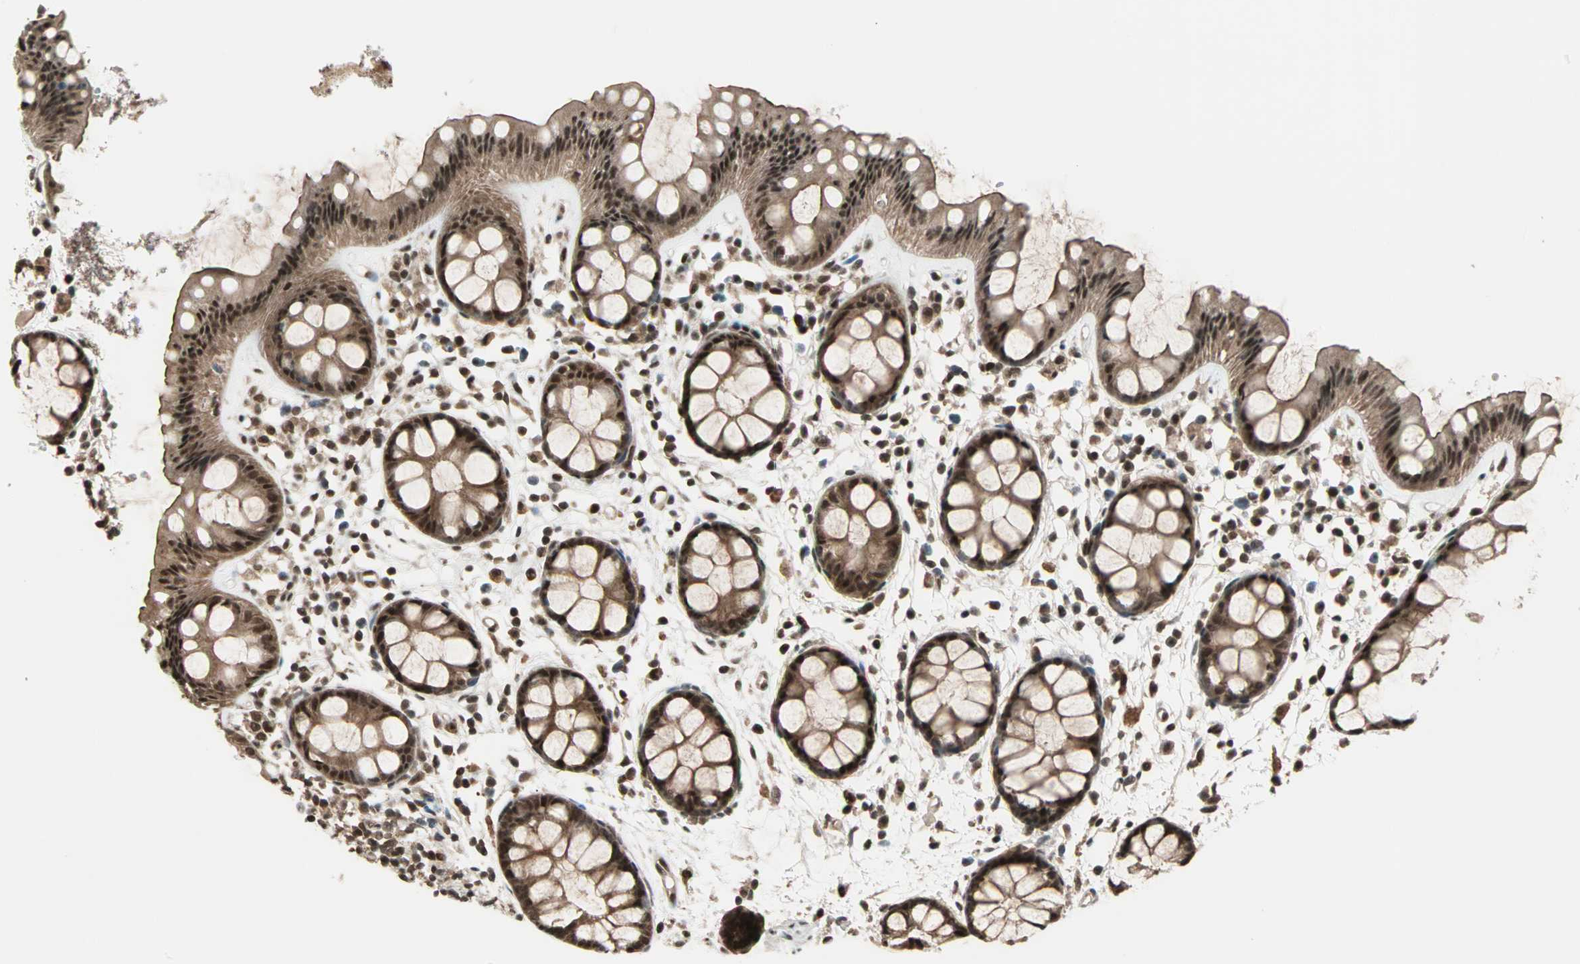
{"staining": {"intensity": "strong", "quantity": ">75%", "location": "cytoplasmic/membranous,nuclear"}, "tissue": "rectum", "cell_type": "Glandular cells", "image_type": "normal", "snomed": [{"axis": "morphology", "description": "Normal tissue, NOS"}, {"axis": "topography", "description": "Rectum"}], "caption": "IHC histopathology image of normal human rectum stained for a protein (brown), which displays high levels of strong cytoplasmic/membranous,nuclear positivity in about >75% of glandular cells.", "gene": "ZNF44", "patient": {"sex": "female", "age": 66}}